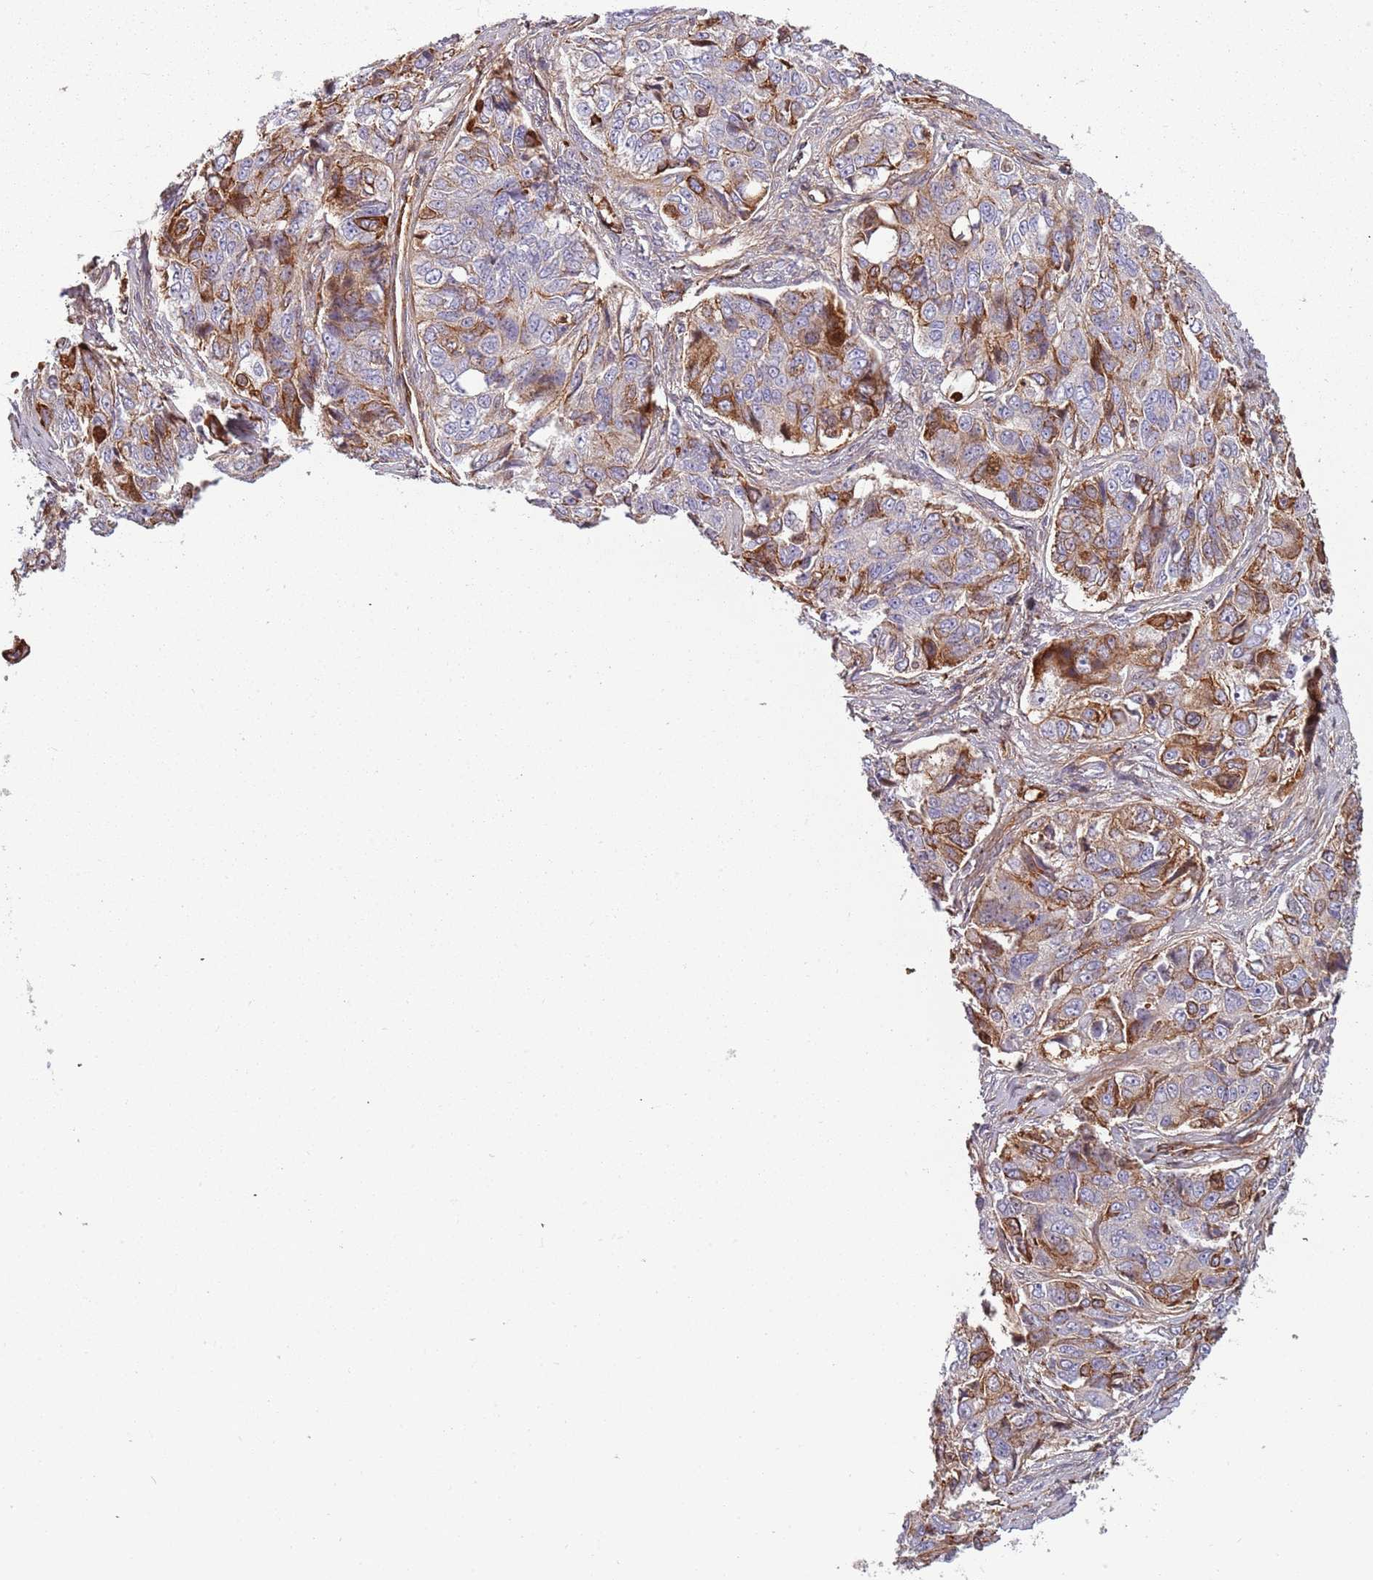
{"staining": {"intensity": "strong", "quantity": "<25%", "location": "cytoplasmic/membranous"}, "tissue": "ovarian cancer", "cell_type": "Tumor cells", "image_type": "cancer", "snomed": [{"axis": "morphology", "description": "Carcinoma, endometroid"}, {"axis": "topography", "description": "Ovary"}], "caption": "Protein expression analysis of ovarian endometroid carcinoma exhibits strong cytoplasmic/membranous positivity in about <25% of tumor cells.", "gene": "NADK", "patient": {"sex": "female", "age": 51}}